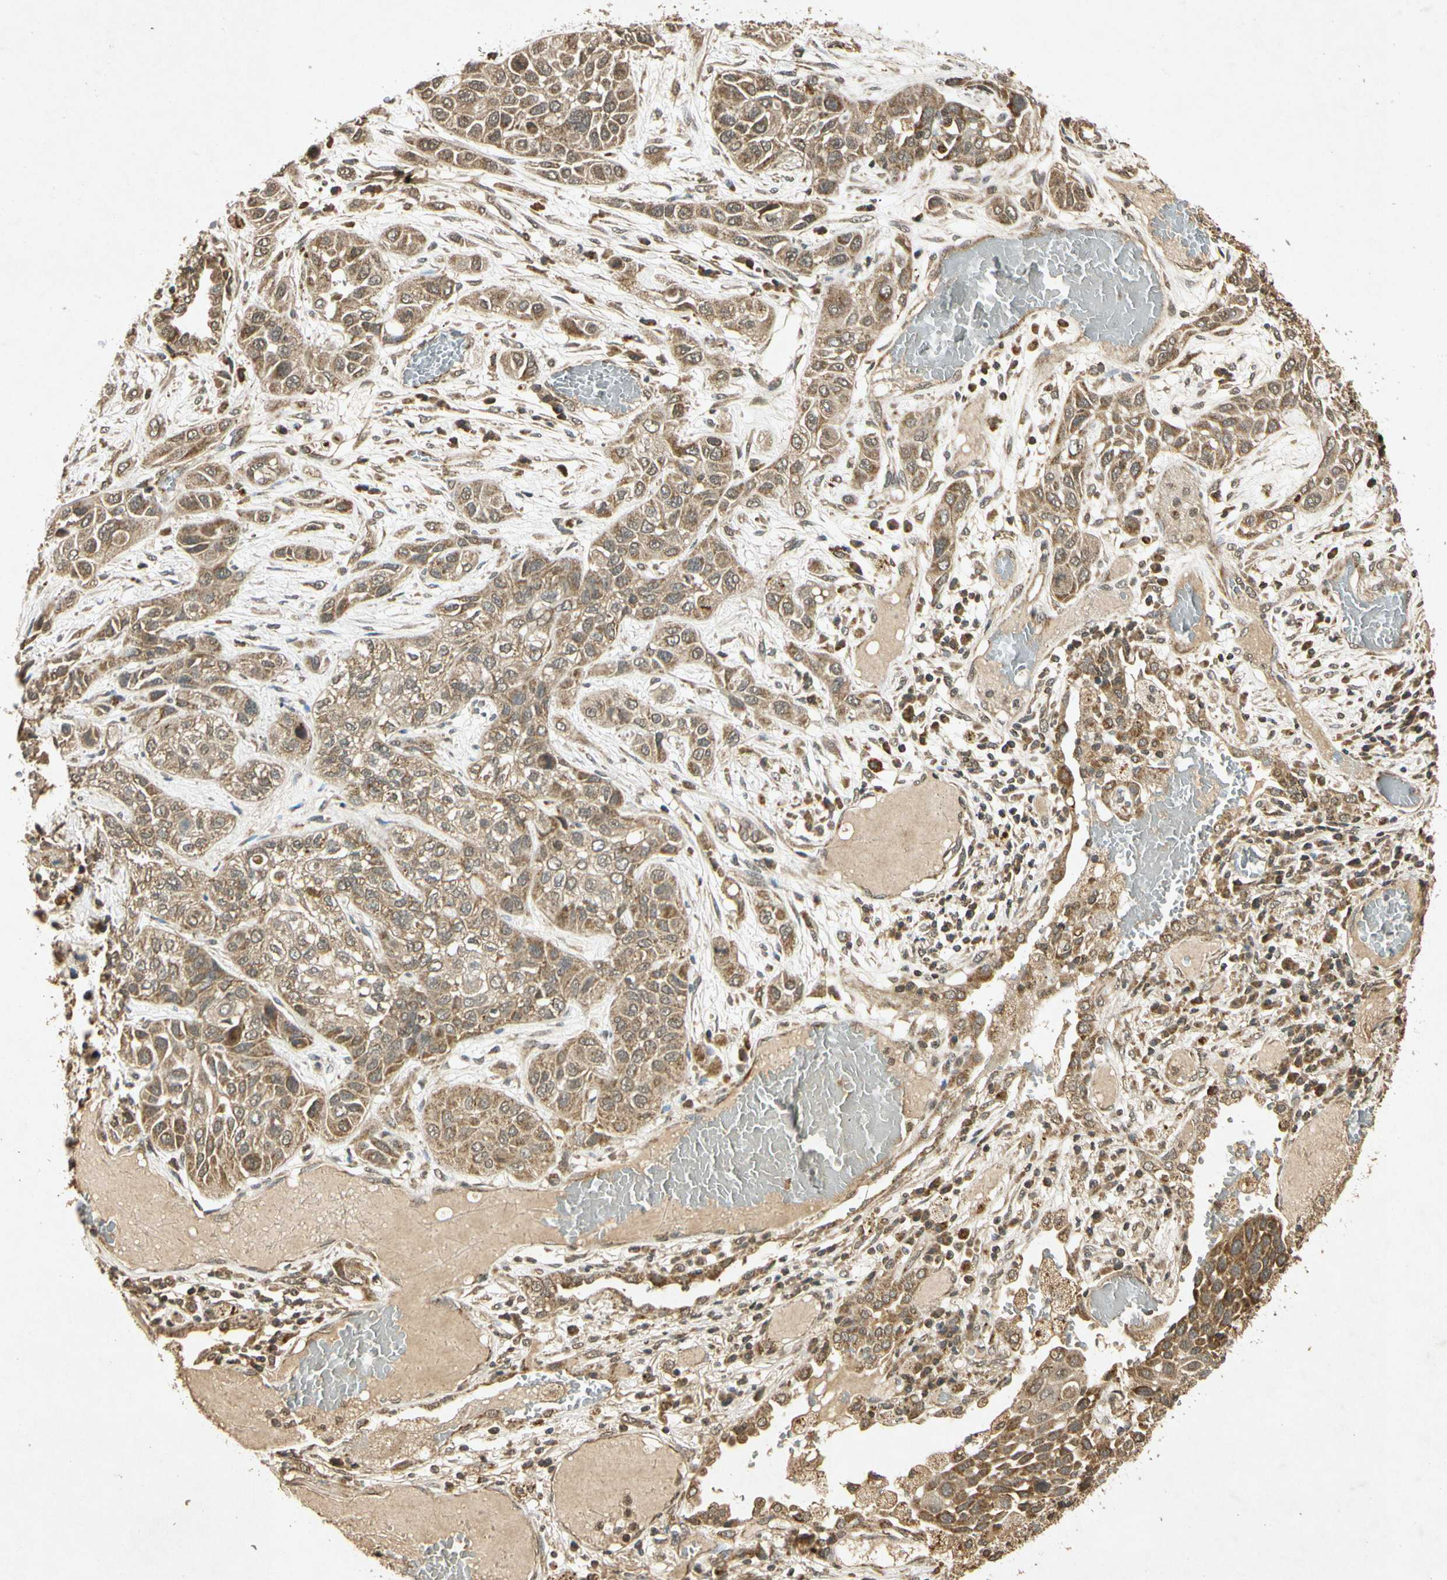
{"staining": {"intensity": "moderate", "quantity": ">75%", "location": "cytoplasmic/membranous"}, "tissue": "lung cancer", "cell_type": "Tumor cells", "image_type": "cancer", "snomed": [{"axis": "morphology", "description": "Squamous cell carcinoma, NOS"}, {"axis": "topography", "description": "Lung"}], "caption": "Tumor cells reveal moderate cytoplasmic/membranous staining in about >75% of cells in squamous cell carcinoma (lung). Nuclei are stained in blue.", "gene": "PRDX3", "patient": {"sex": "male", "age": 71}}